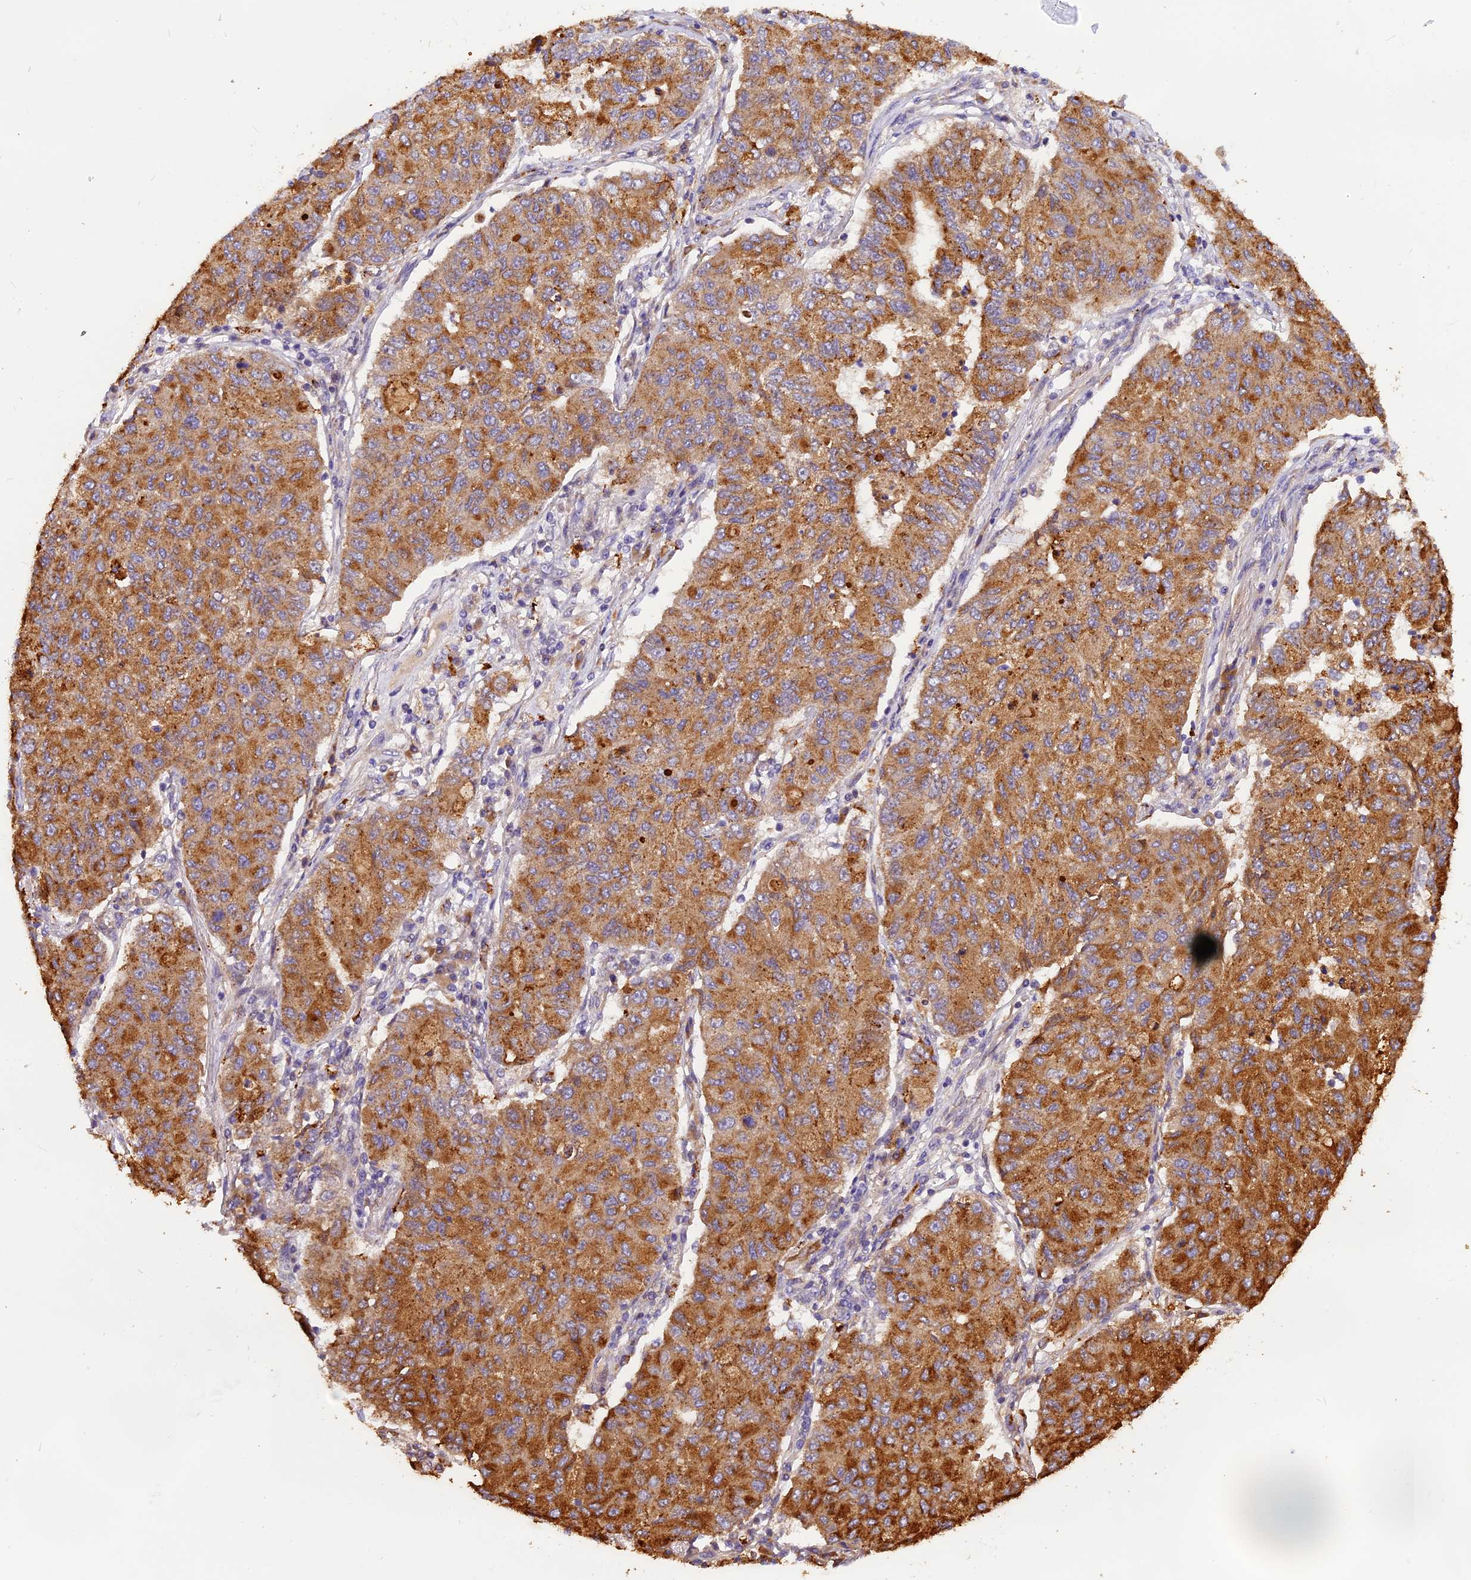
{"staining": {"intensity": "moderate", "quantity": ">75%", "location": "cytoplasmic/membranous"}, "tissue": "lung cancer", "cell_type": "Tumor cells", "image_type": "cancer", "snomed": [{"axis": "morphology", "description": "Squamous cell carcinoma, NOS"}, {"axis": "topography", "description": "Lung"}], "caption": "This histopathology image demonstrates immunohistochemistry staining of human lung cancer (squamous cell carcinoma), with medium moderate cytoplasmic/membranous expression in about >75% of tumor cells.", "gene": "COPE", "patient": {"sex": "male", "age": 74}}